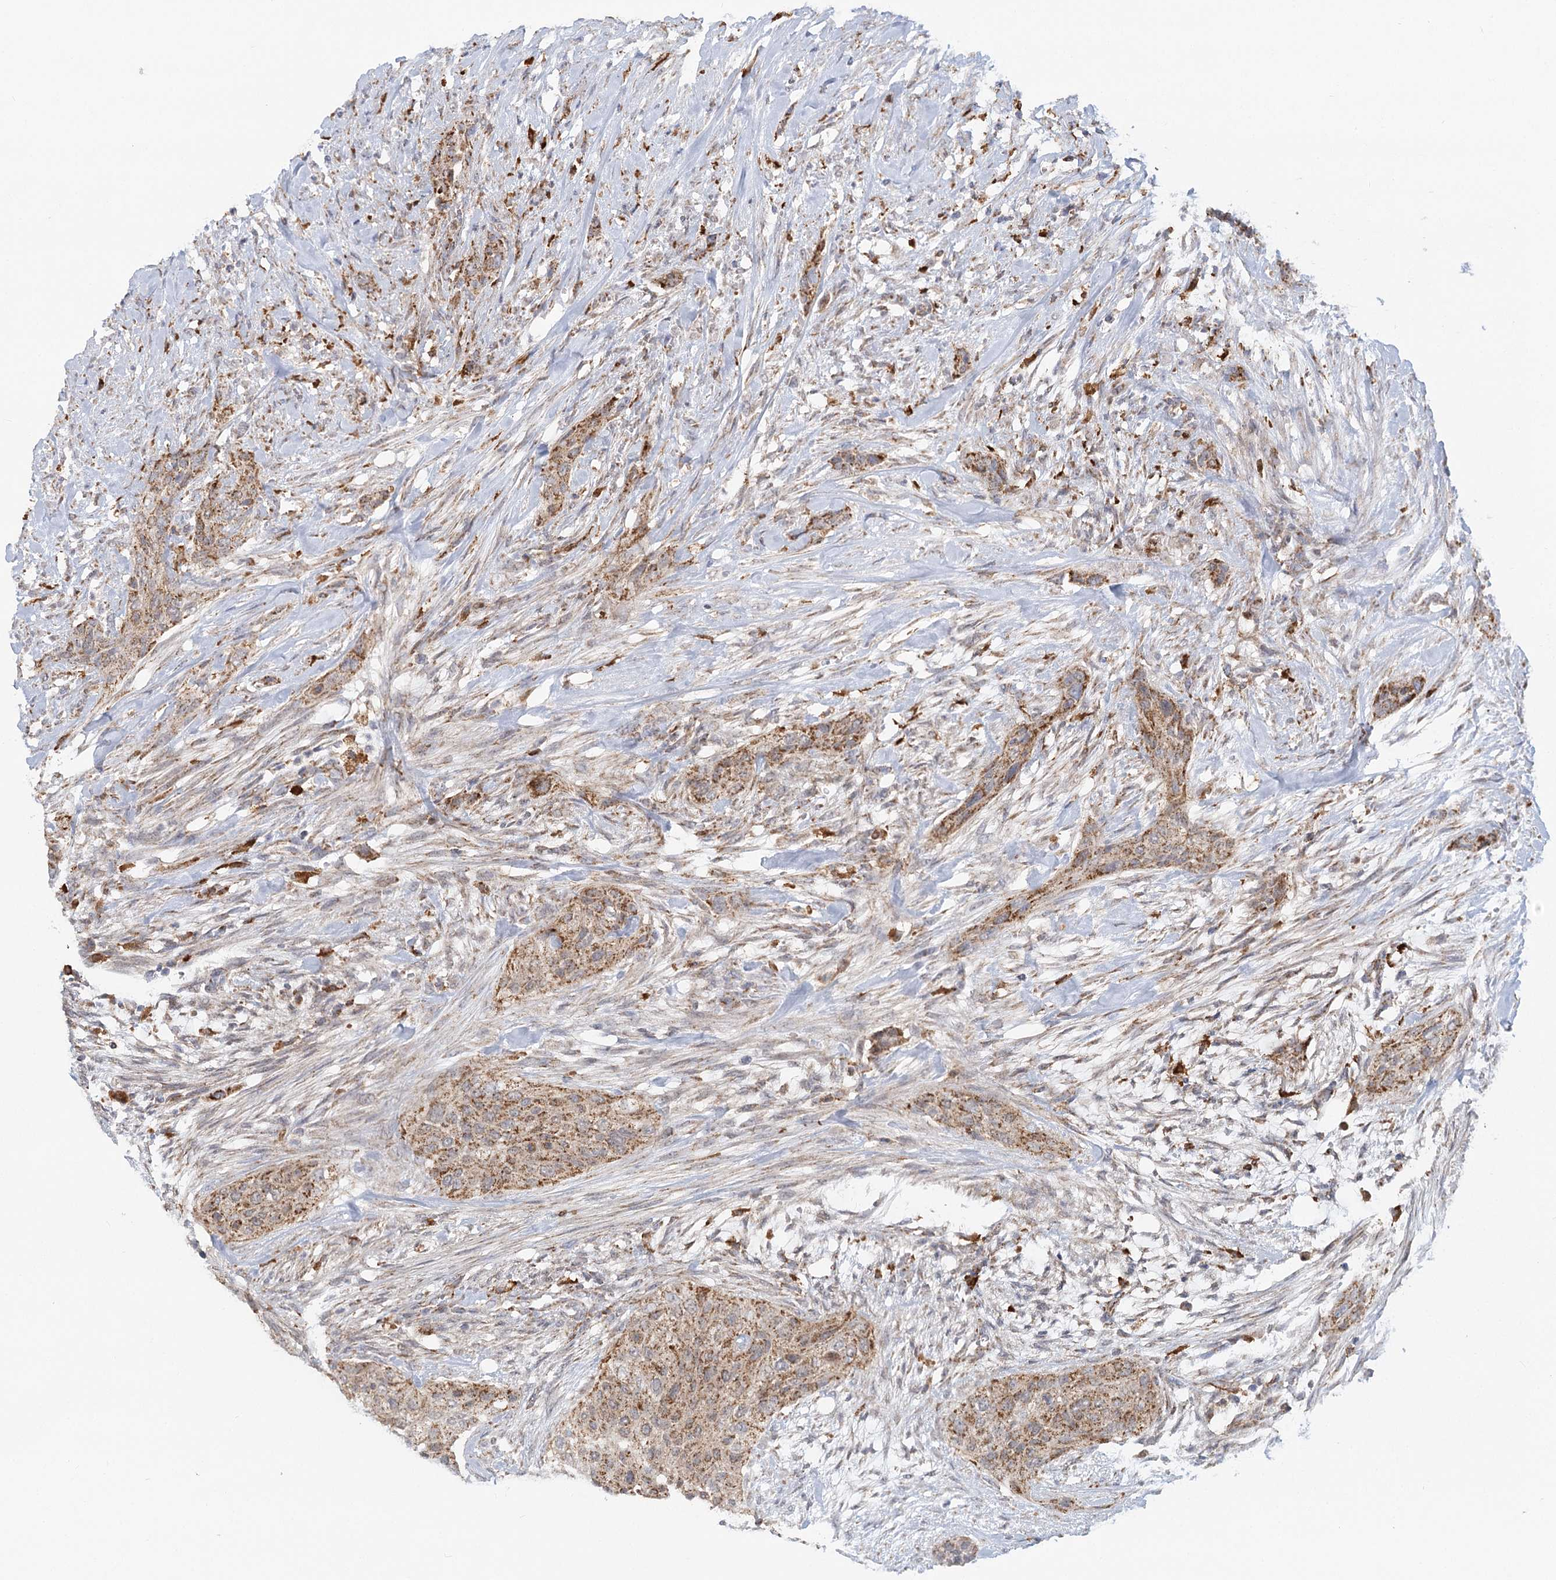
{"staining": {"intensity": "moderate", "quantity": ">75%", "location": "cytoplasmic/membranous"}, "tissue": "urothelial cancer", "cell_type": "Tumor cells", "image_type": "cancer", "snomed": [{"axis": "morphology", "description": "Urothelial carcinoma, High grade"}, {"axis": "topography", "description": "Urinary bladder"}], "caption": "High-power microscopy captured an IHC micrograph of urothelial cancer, revealing moderate cytoplasmic/membranous expression in approximately >75% of tumor cells.", "gene": "TAS1R1", "patient": {"sex": "male", "age": 35}}